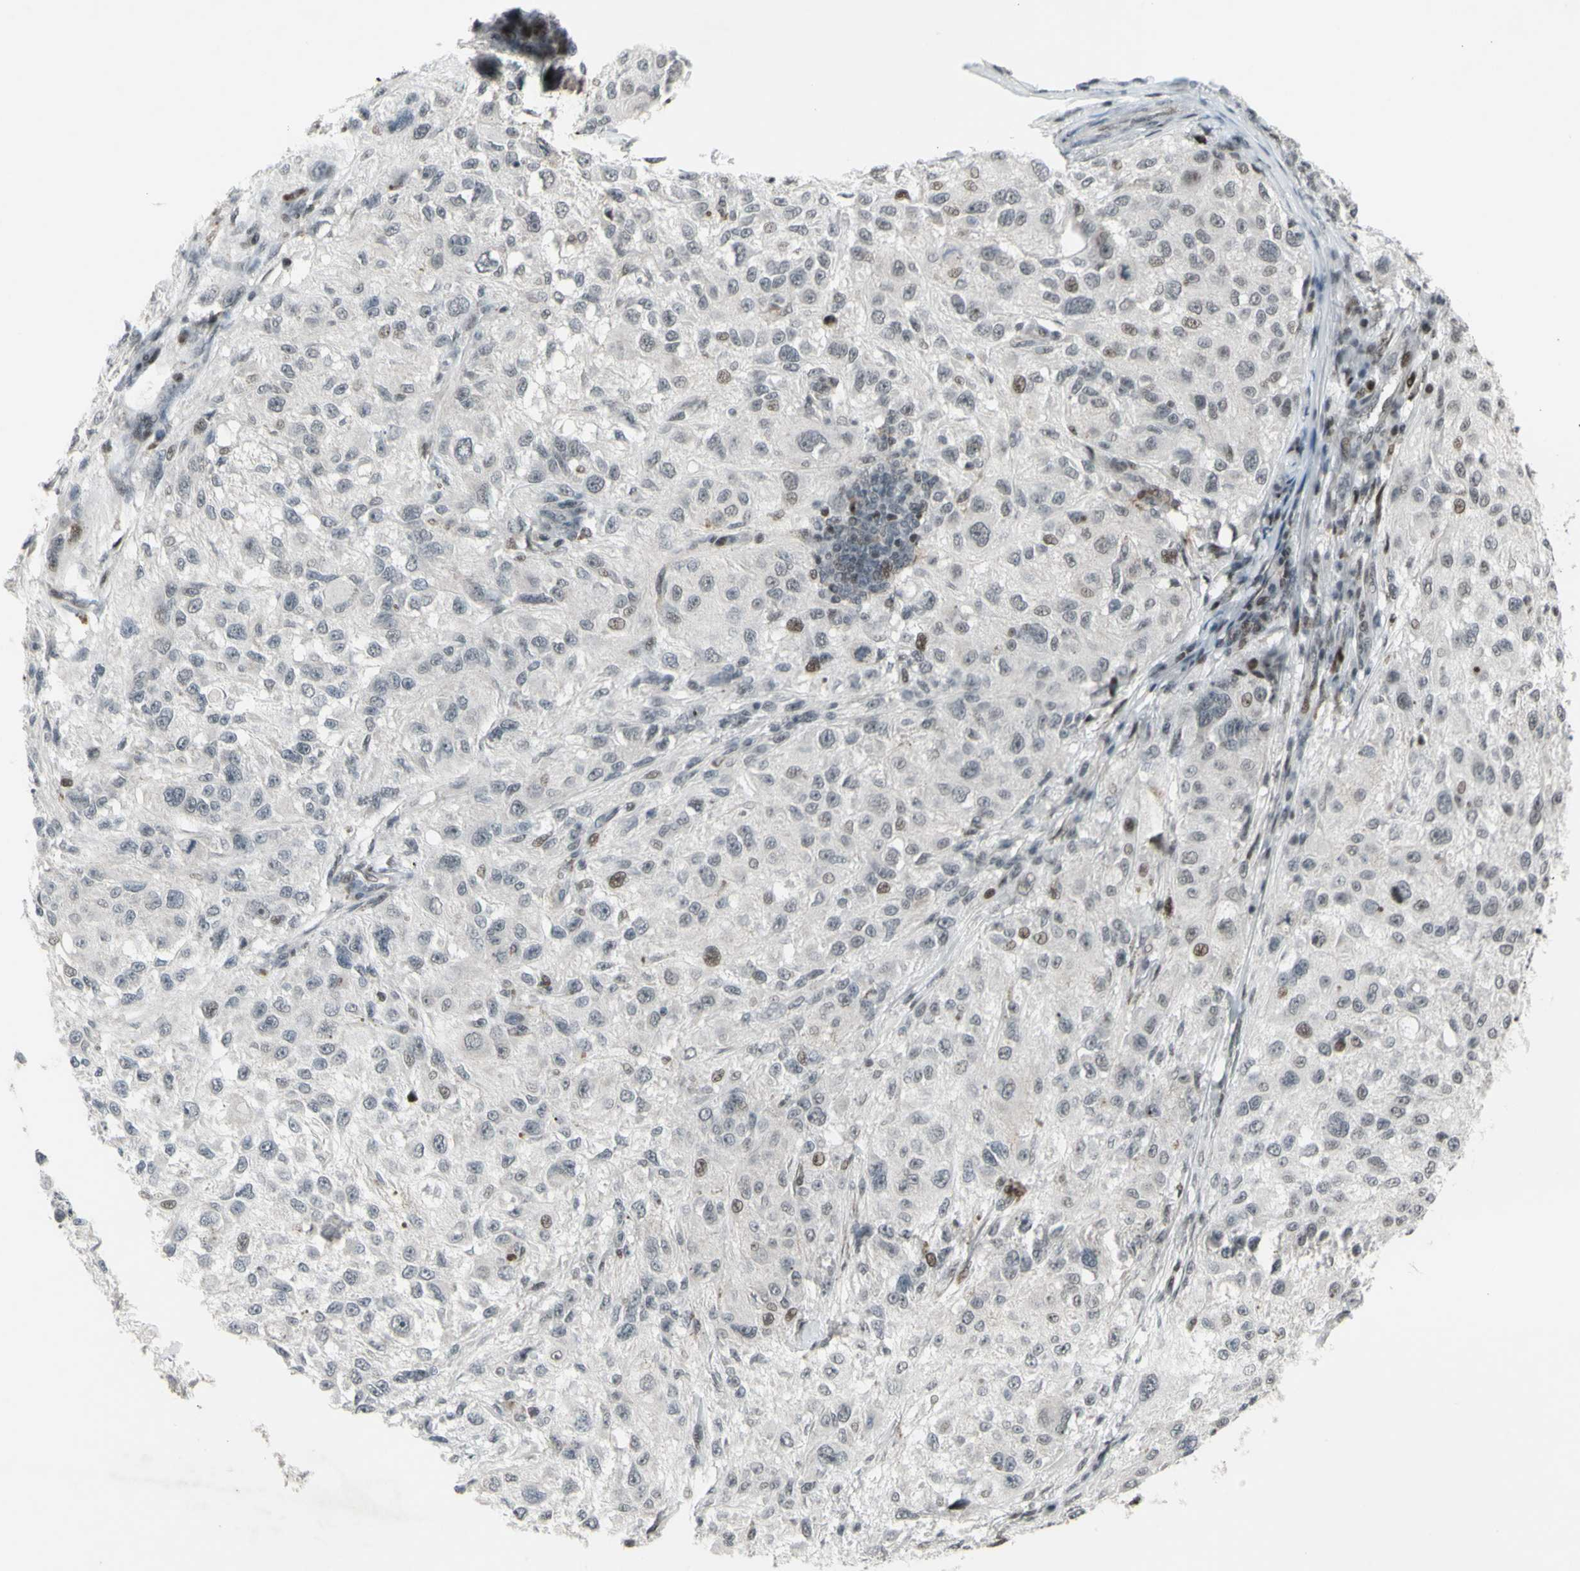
{"staining": {"intensity": "moderate", "quantity": "<25%", "location": "nuclear"}, "tissue": "melanoma", "cell_type": "Tumor cells", "image_type": "cancer", "snomed": [{"axis": "morphology", "description": "Necrosis, NOS"}, {"axis": "morphology", "description": "Malignant melanoma, NOS"}, {"axis": "topography", "description": "Skin"}], "caption": "A photomicrograph showing moderate nuclear positivity in approximately <25% of tumor cells in malignant melanoma, as visualized by brown immunohistochemical staining.", "gene": "SUPT6H", "patient": {"sex": "female", "age": 87}}